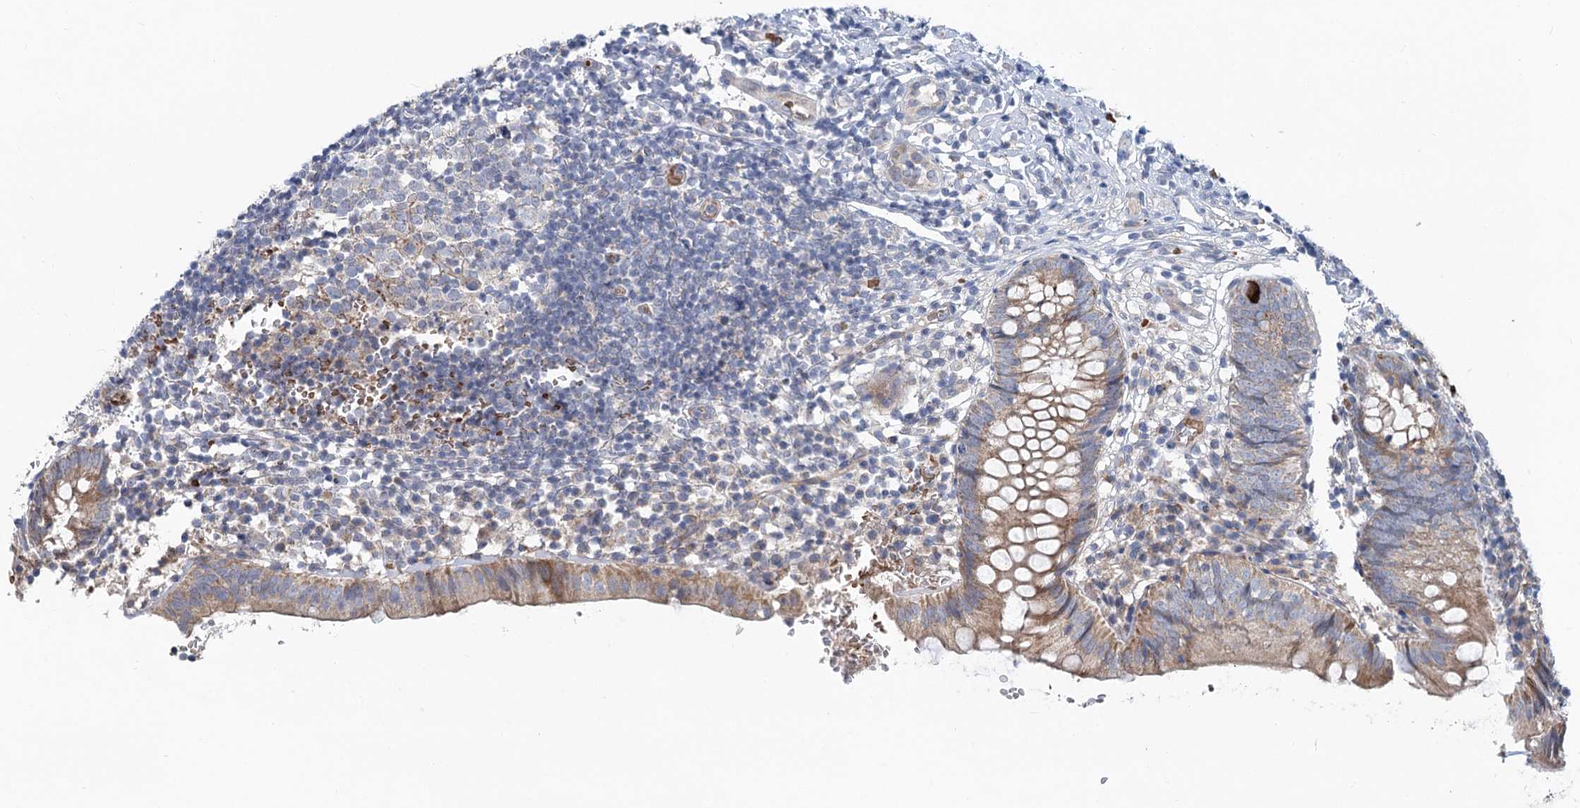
{"staining": {"intensity": "moderate", "quantity": ">75%", "location": "cytoplasmic/membranous"}, "tissue": "appendix", "cell_type": "Glandular cells", "image_type": "normal", "snomed": [{"axis": "morphology", "description": "Normal tissue, NOS"}, {"axis": "topography", "description": "Appendix"}], "caption": "Unremarkable appendix shows moderate cytoplasmic/membranous staining in approximately >75% of glandular cells, visualized by immunohistochemistry.", "gene": "CIB4", "patient": {"sex": "male", "age": 8}}